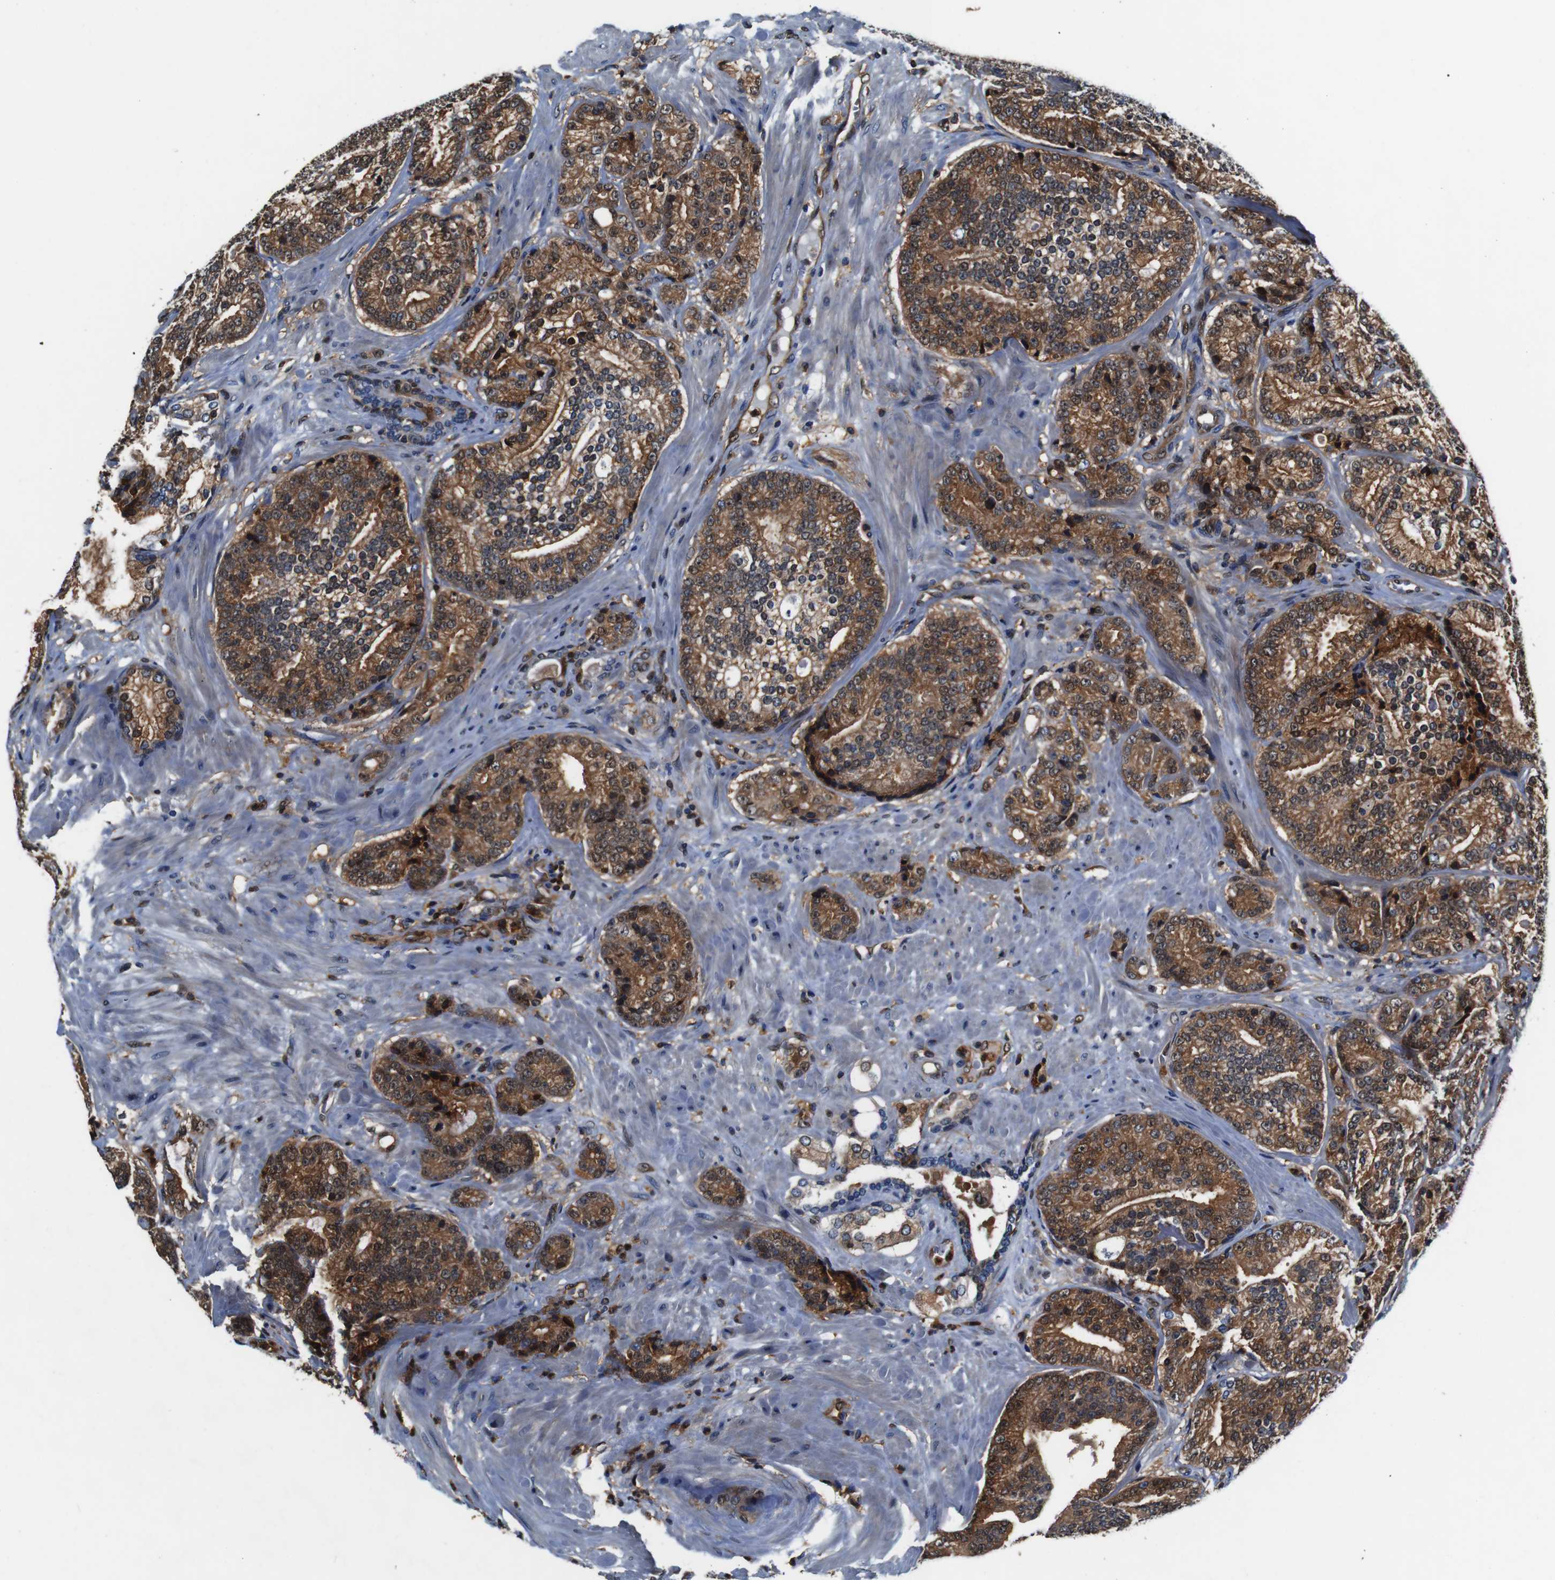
{"staining": {"intensity": "moderate", "quantity": ">75%", "location": "cytoplasmic/membranous,nuclear"}, "tissue": "prostate cancer", "cell_type": "Tumor cells", "image_type": "cancer", "snomed": [{"axis": "morphology", "description": "Adenocarcinoma, High grade"}, {"axis": "topography", "description": "Prostate"}], "caption": "Brown immunohistochemical staining in human adenocarcinoma (high-grade) (prostate) reveals moderate cytoplasmic/membranous and nuclear positivity in about >75% of tumor cells.", "gene": "ANXA1", "patient": {"sex": "male", "age": 61}}